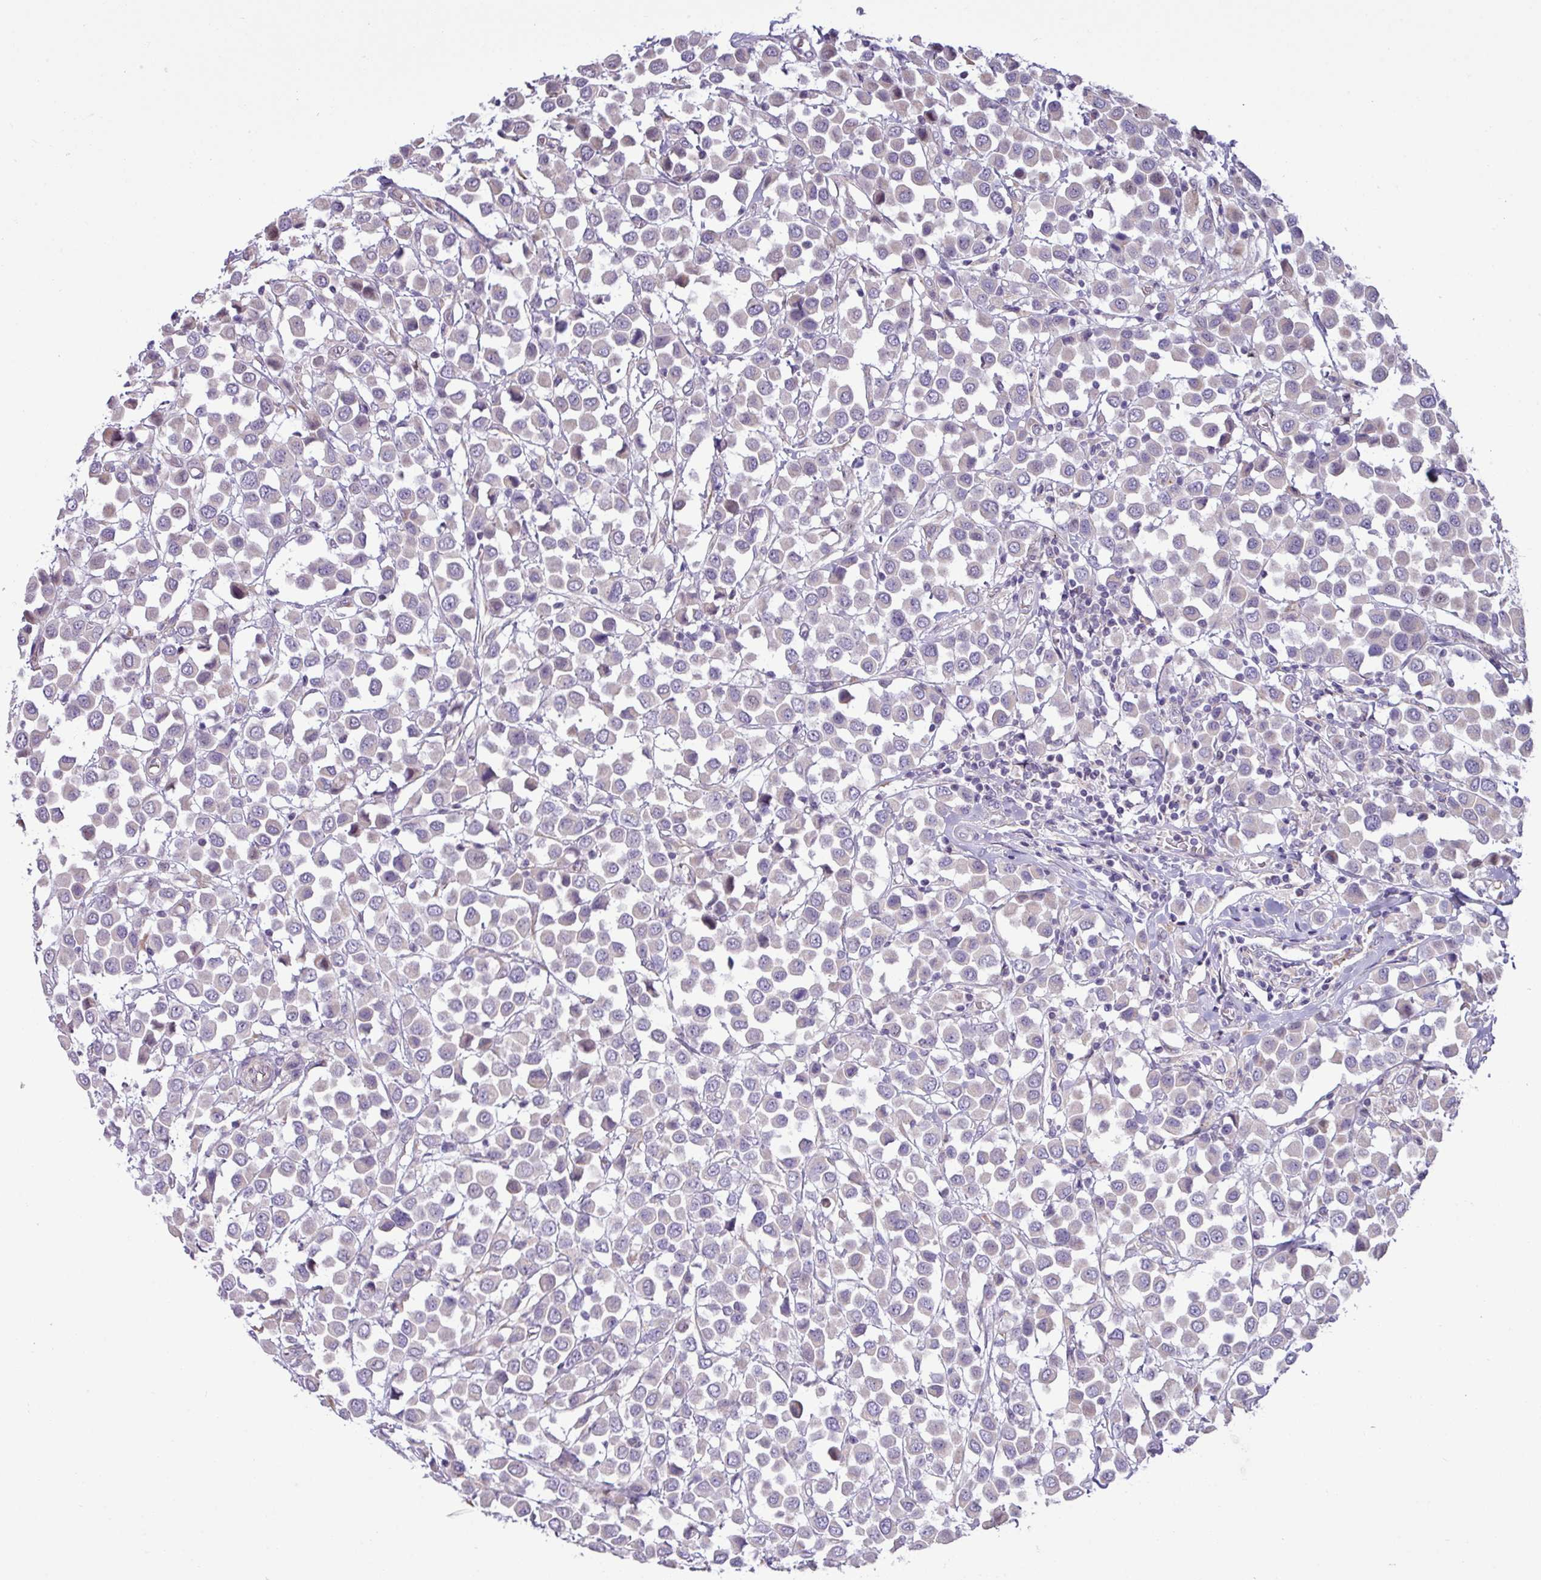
{"staining": {"intensity": "negative", "quantity": "none", "location": "none"}, "tissue": "breast cancer", "cell_type": "Tumor cells", "image_type": "cancer", "snomed": [{"axis": "morphology", "description": "Duct carcinoma"}, {"axis": "topography", "description": "Breast"}], "caption": "The histopathology image demonstrates no staining of tumor cells in breast cancer (infiltrating ductal carcinoma).", "gene": "IRGC", "patient": {"sex": "female", "age": 61}}